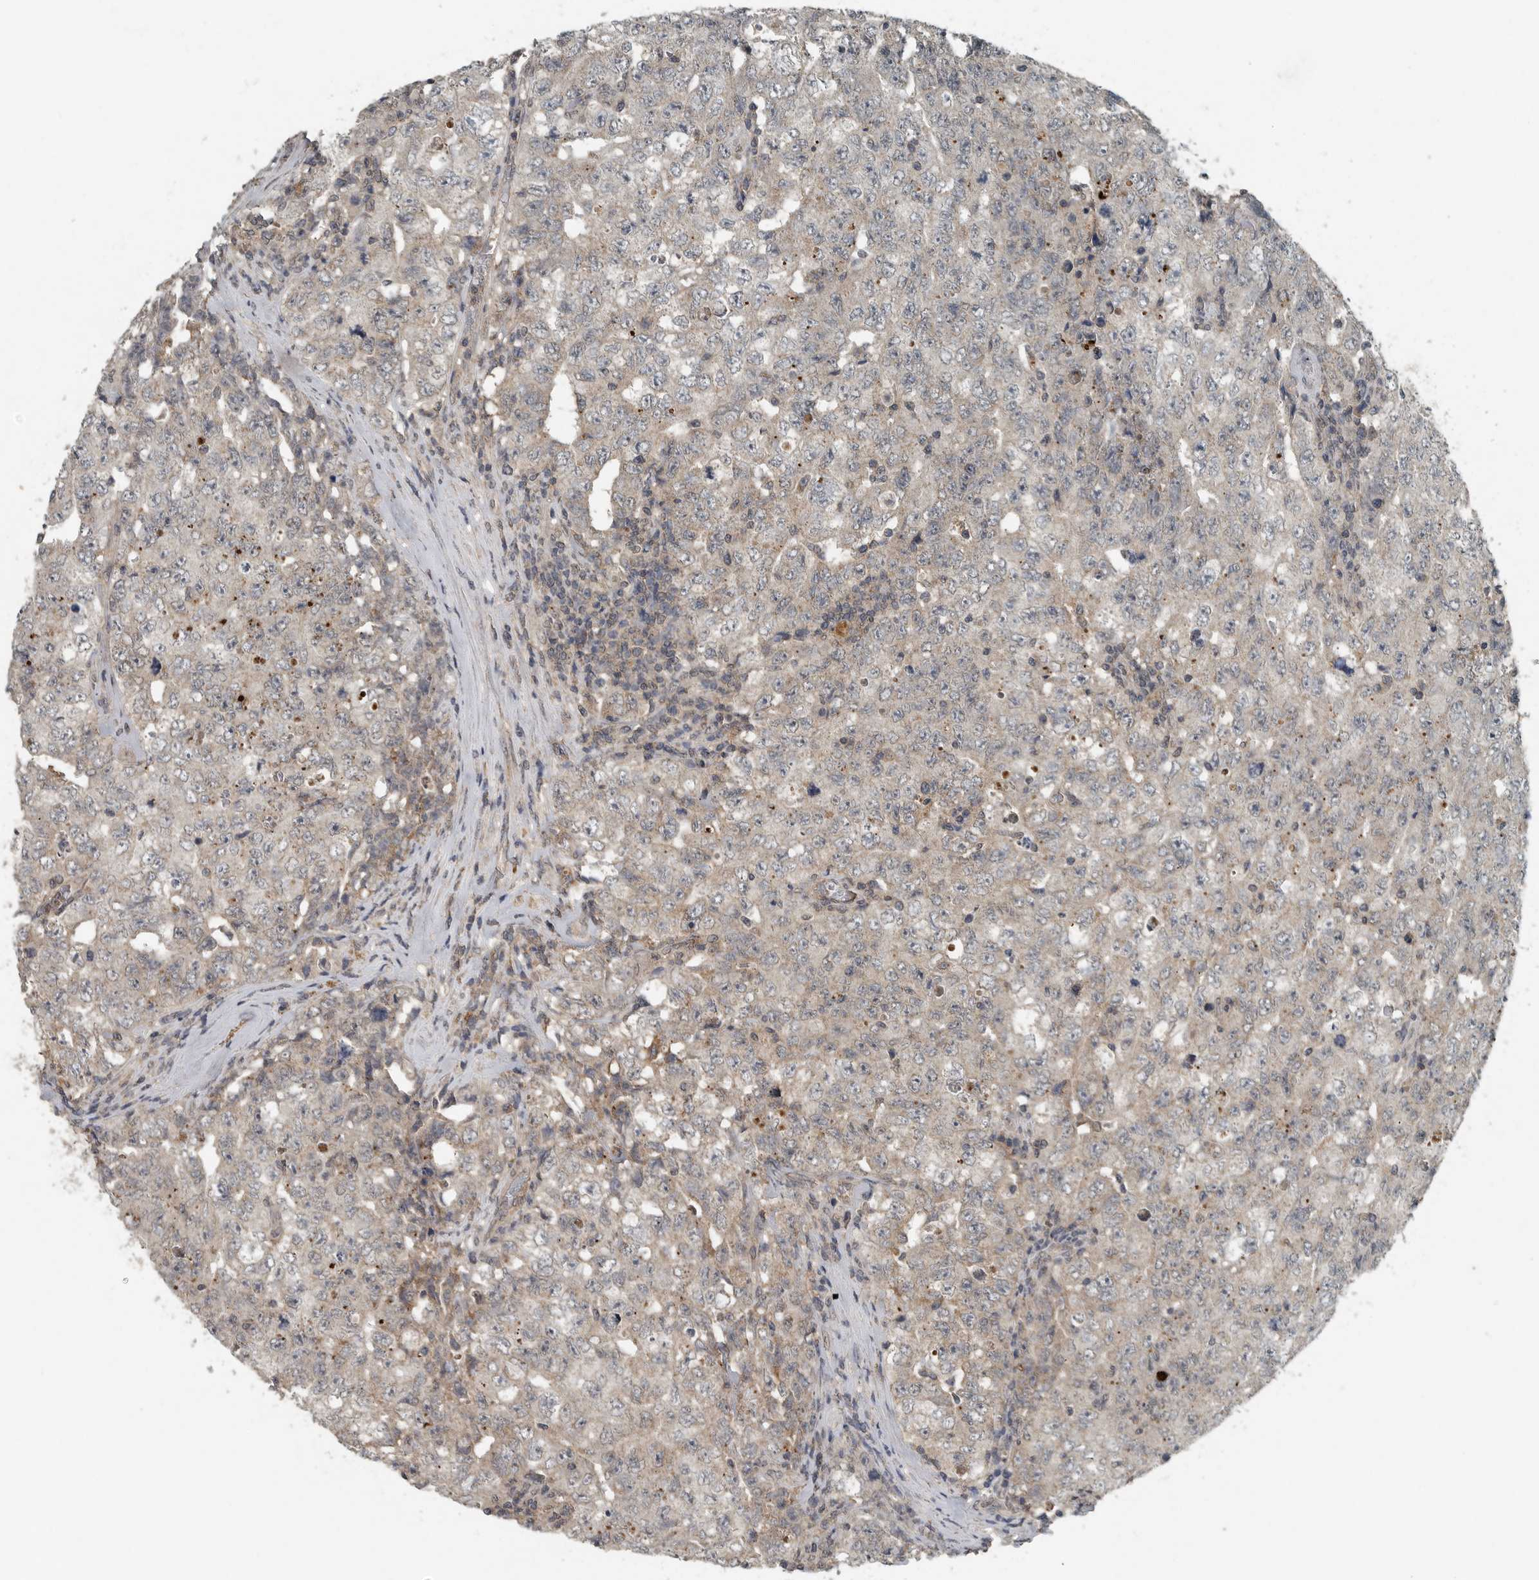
{"staining": {"intensity": "weak", "quantity": "<25%", "location": "cytoplasmic/membranous"}, "tissue": "testis cancer", "cell_type": "Tumor cells", "image_type": "cancer", "snomed": [{"axis": "morphology", "description": "Carcinoma, Embryonal, NOS"}, {"axis": "topography", "description": "Testis"}], "caption": "Micrograph shows no significant protein positivity in tumor cells of testis embryonal carcinoma.", "gene": "IL6ST", "patient": {"sex": "male", "age": 26}}